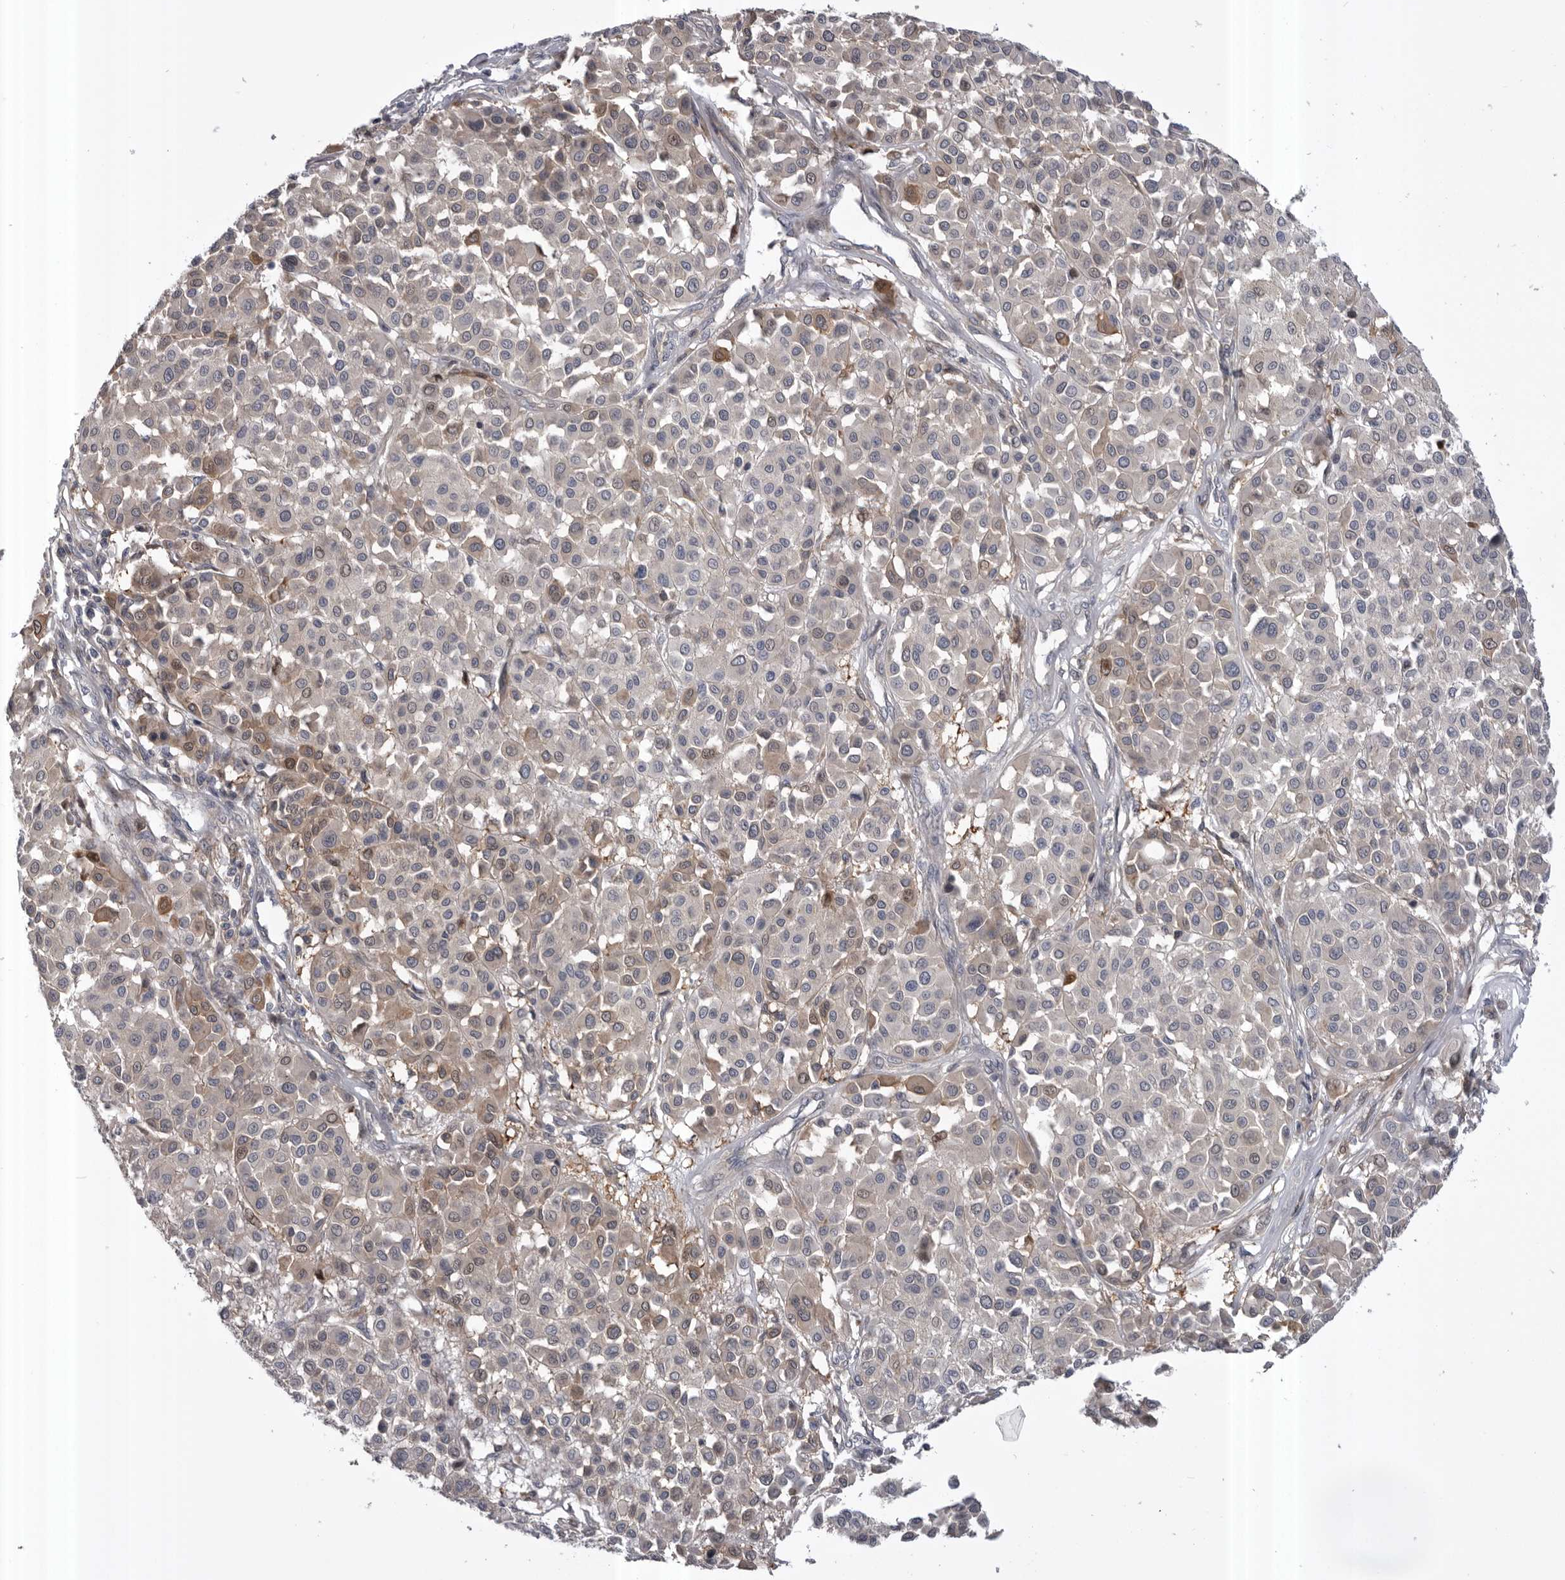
{"staining": {"intensity": "negative", "quantity": "none", "location": "none"}, "tissue": "melanoma", "cell_type": "Tumor cells", "image_type": "cancer", "snomed": [{"axis": "morphology", "description": "Malignant melanoma, Metastatic site"}, {"axis": "topography", "description": "Soft tissue"}], "caption": "Tumor cells are negative for protein expression in human melanoma. The staining is performed using DAB (3,3'-diaminobenzidine) brown chromogen with nuclei counter-stained in using hematoxylin.", "gene": "RAB3GAP2", "patient": {"sex": "male", "age": 41}}